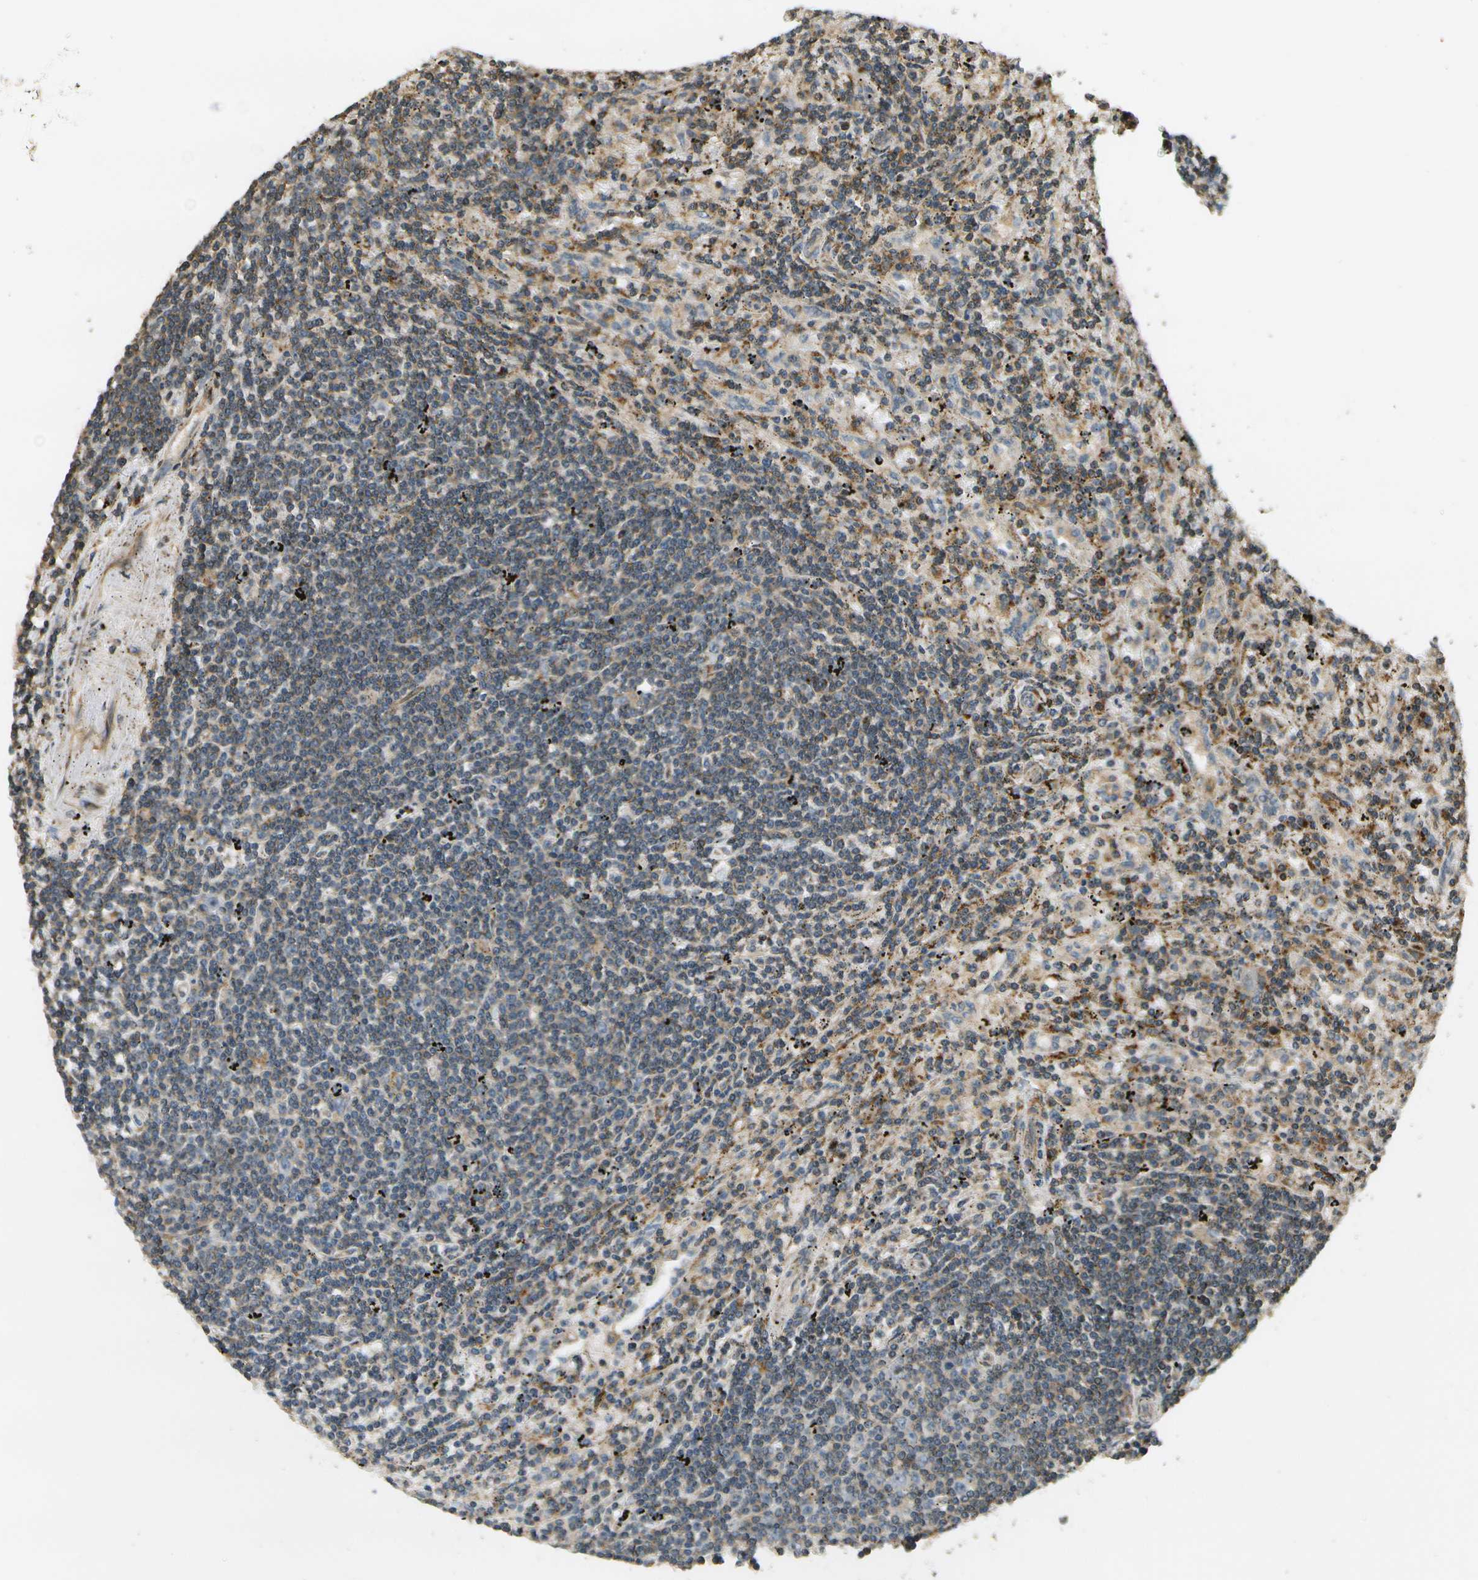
{"staining": {"intensity": "weak", "quantity": "<25%", "location": "cytoplasmic/membranous"}, "tissue": "lymphoma", "cell_type": "Tumor cells", "image_type": "cancer", "snomed": [{"axis": "morphology", "description": "Malignant lymphoma, non-Hodgkin's type, Low grade"}, {"axis": "topography", "description": "Spleen"}], "caption": "The histopathology image exhibits no staining of tumor cells in lymphoma.", "gene": "LRP12", "patient": {"sex": "male", "age": 76}}